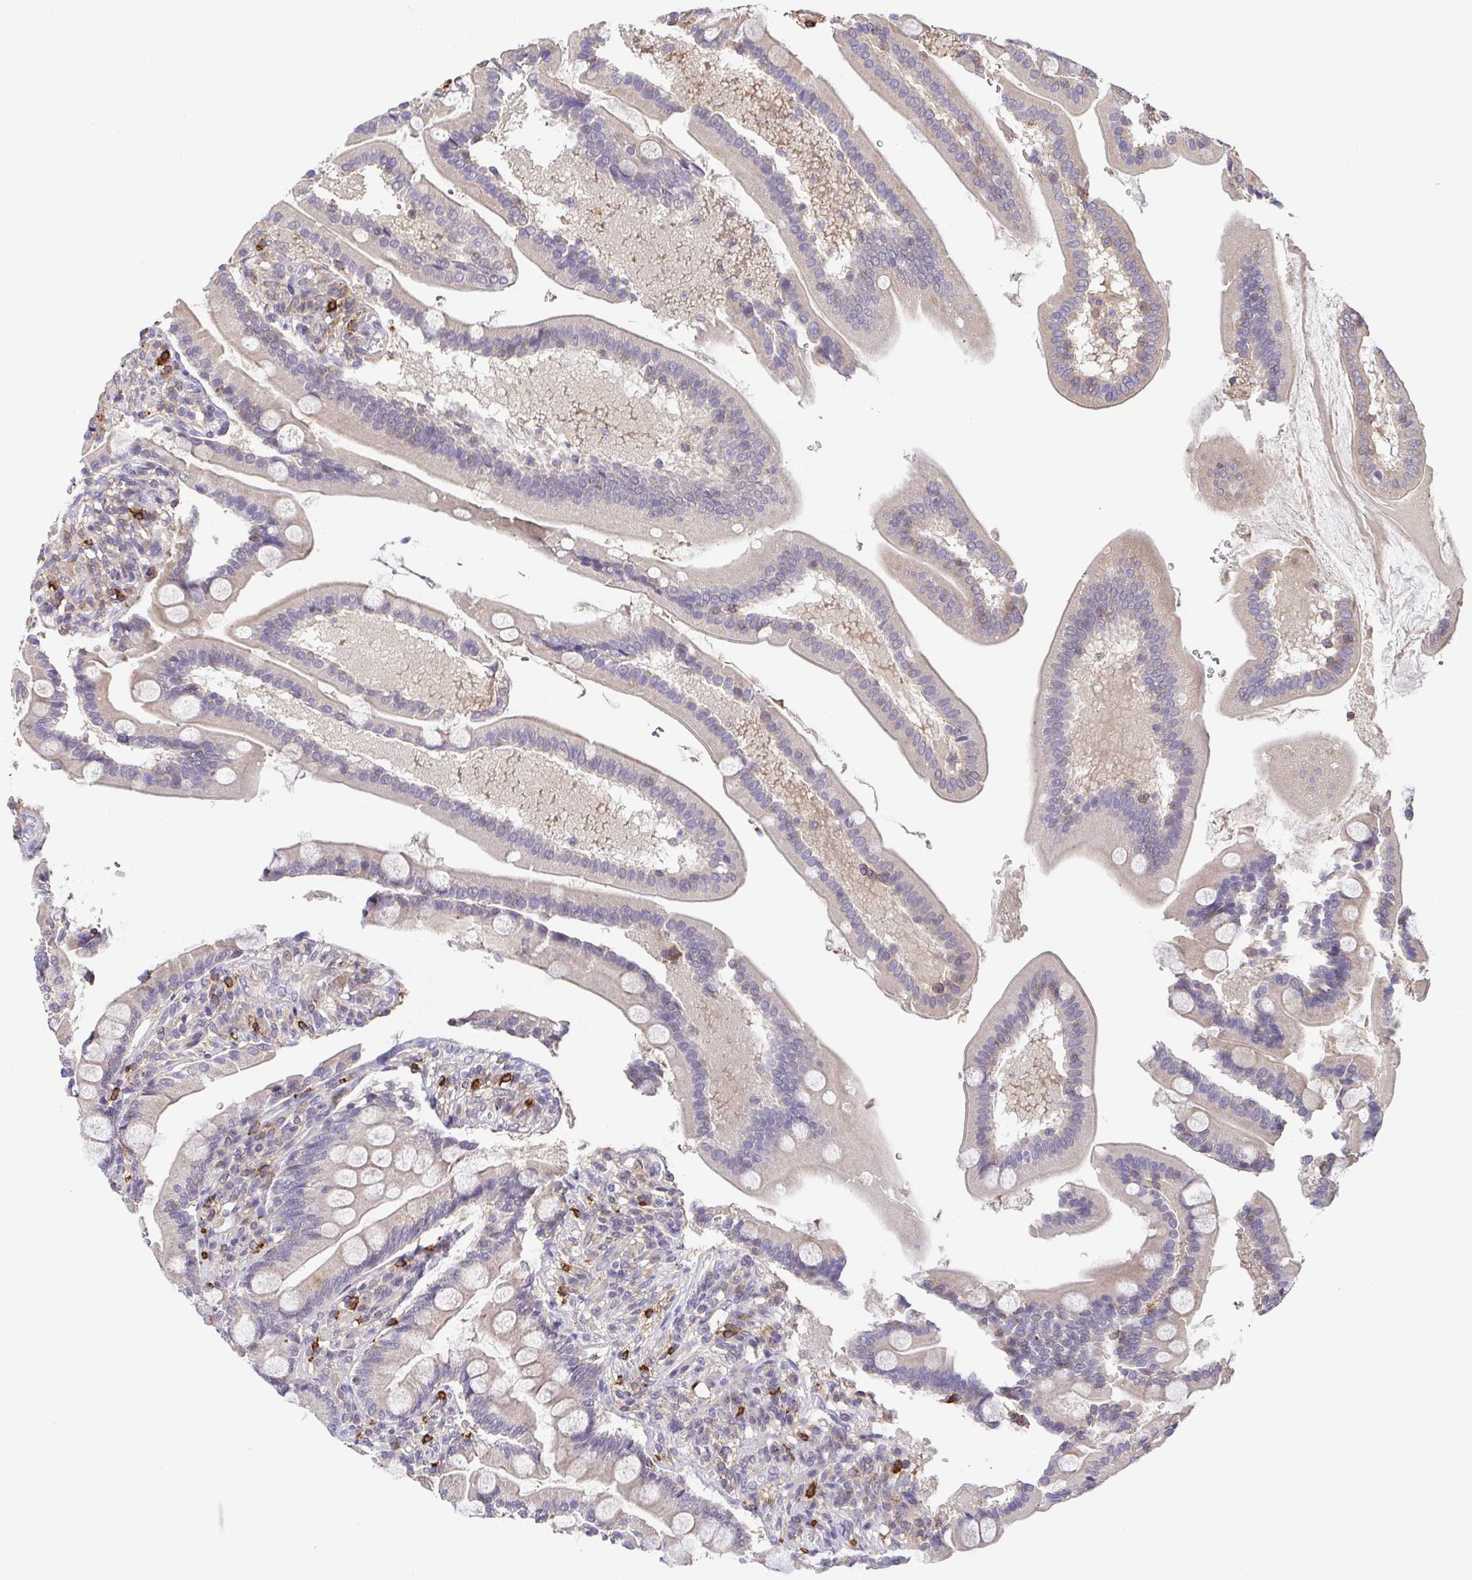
{"staining": {"intensity": "moderate", "quantity": "<25%", "location": "cytoplasmic/membranous"}, "tissue": "duodenum", "cell_type": "Glandular cells", "image_type": "normal", "snomed": [{"axis": "morphology", "description": "Normal tissue, NOS"}, {"axis": "topography", "description": "Duodenum"}], "caption": "Duodenum stained for a protein (brown) shows moderate cytoplasmic/membranous positive positivity in about <25% of glandular cells.", "gene": "PREPL", "patient": {"sex": "female", "age": 67}}